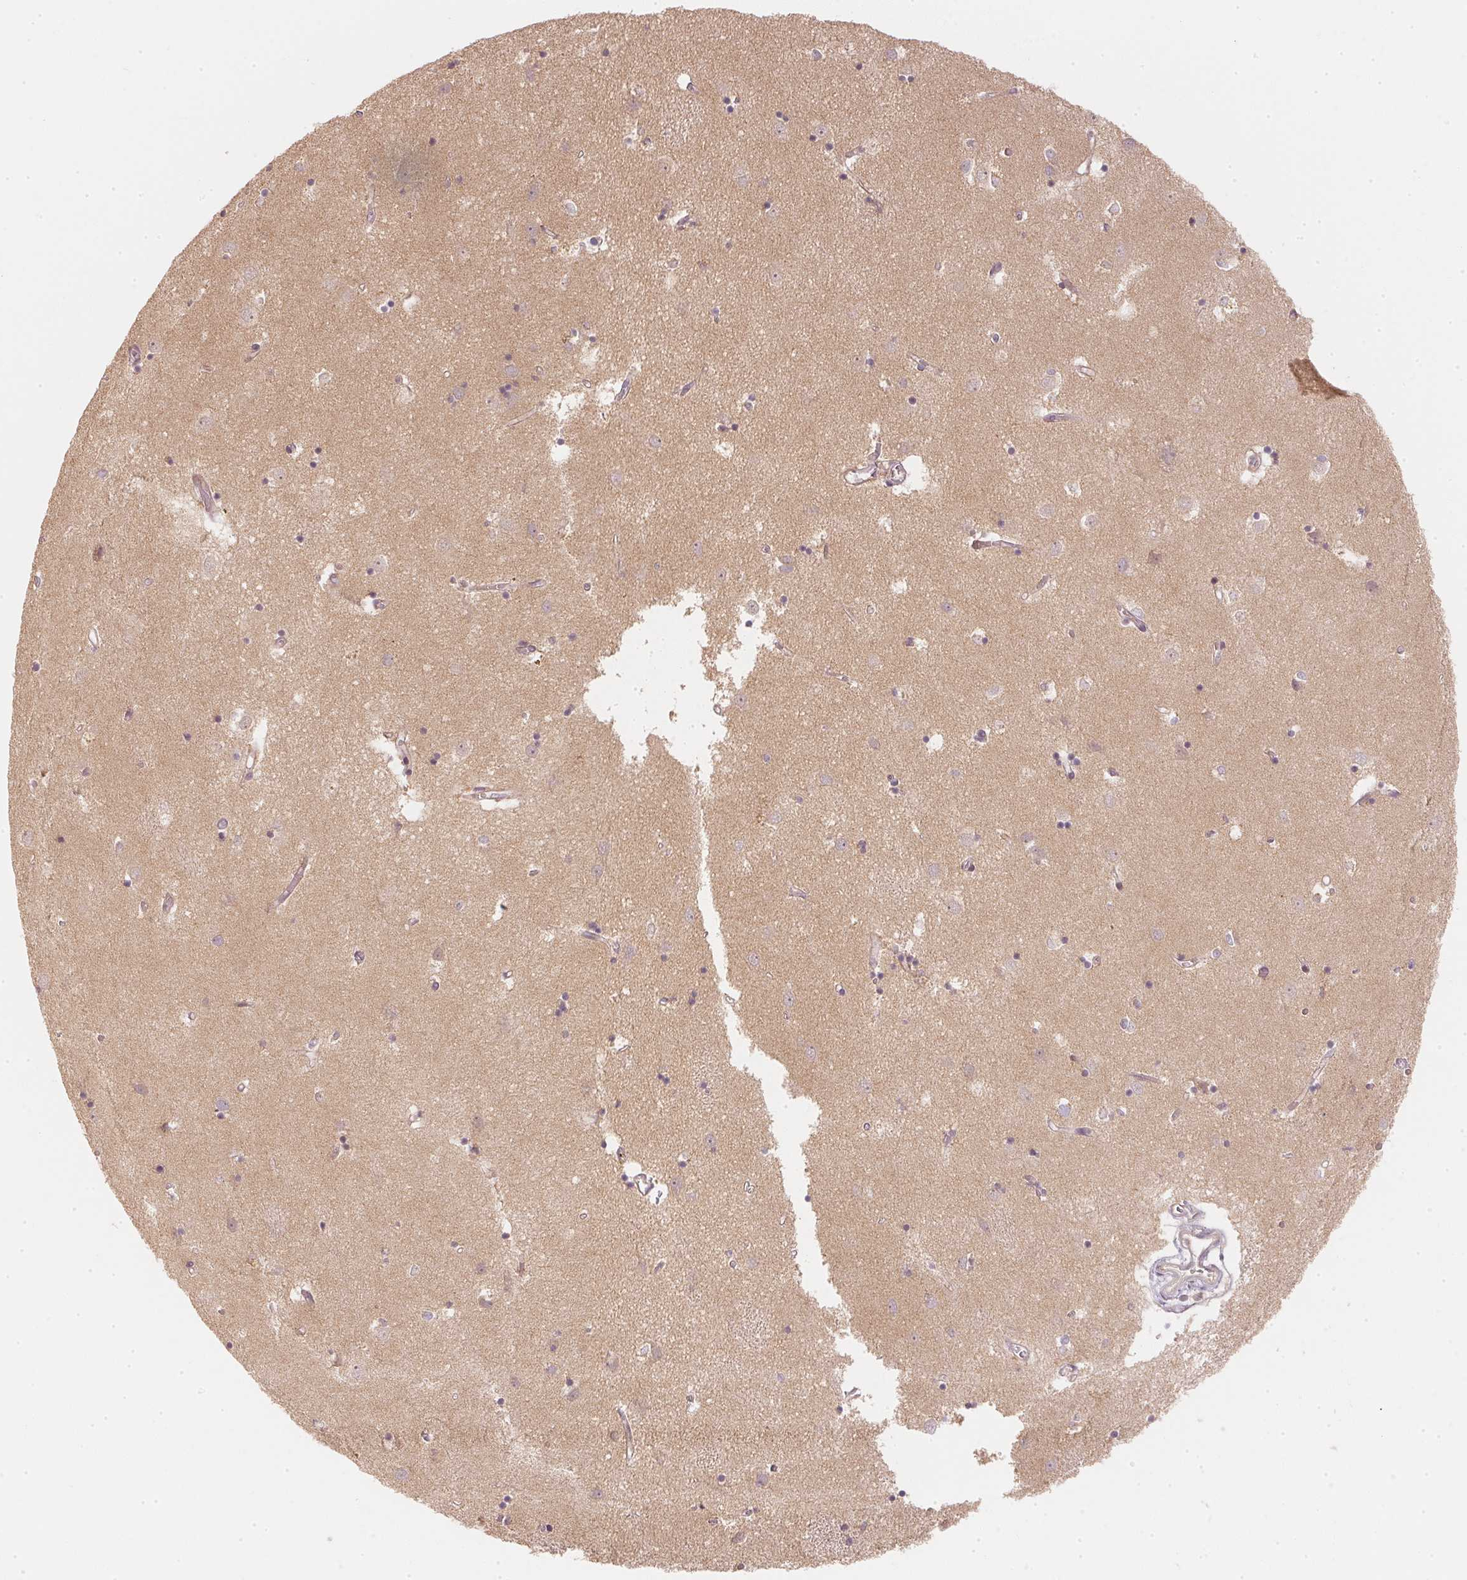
{"staining": {"intensity": "negative", "quantity": "none", "location": "none"}, "tissue": "caudate", "cell_type": "Glial cells", "image_type": "normal", "snomed": [{"axis": "morphology", "description": "Normal tissue, NOS"}, {"axis": "topography", "description": "Lateral ventricle wall"}], "caption": "Glial cells show no significant positivity in benign caudate.", "gene": "WDR54", "patient": {"sex": "male", "age": 54}}